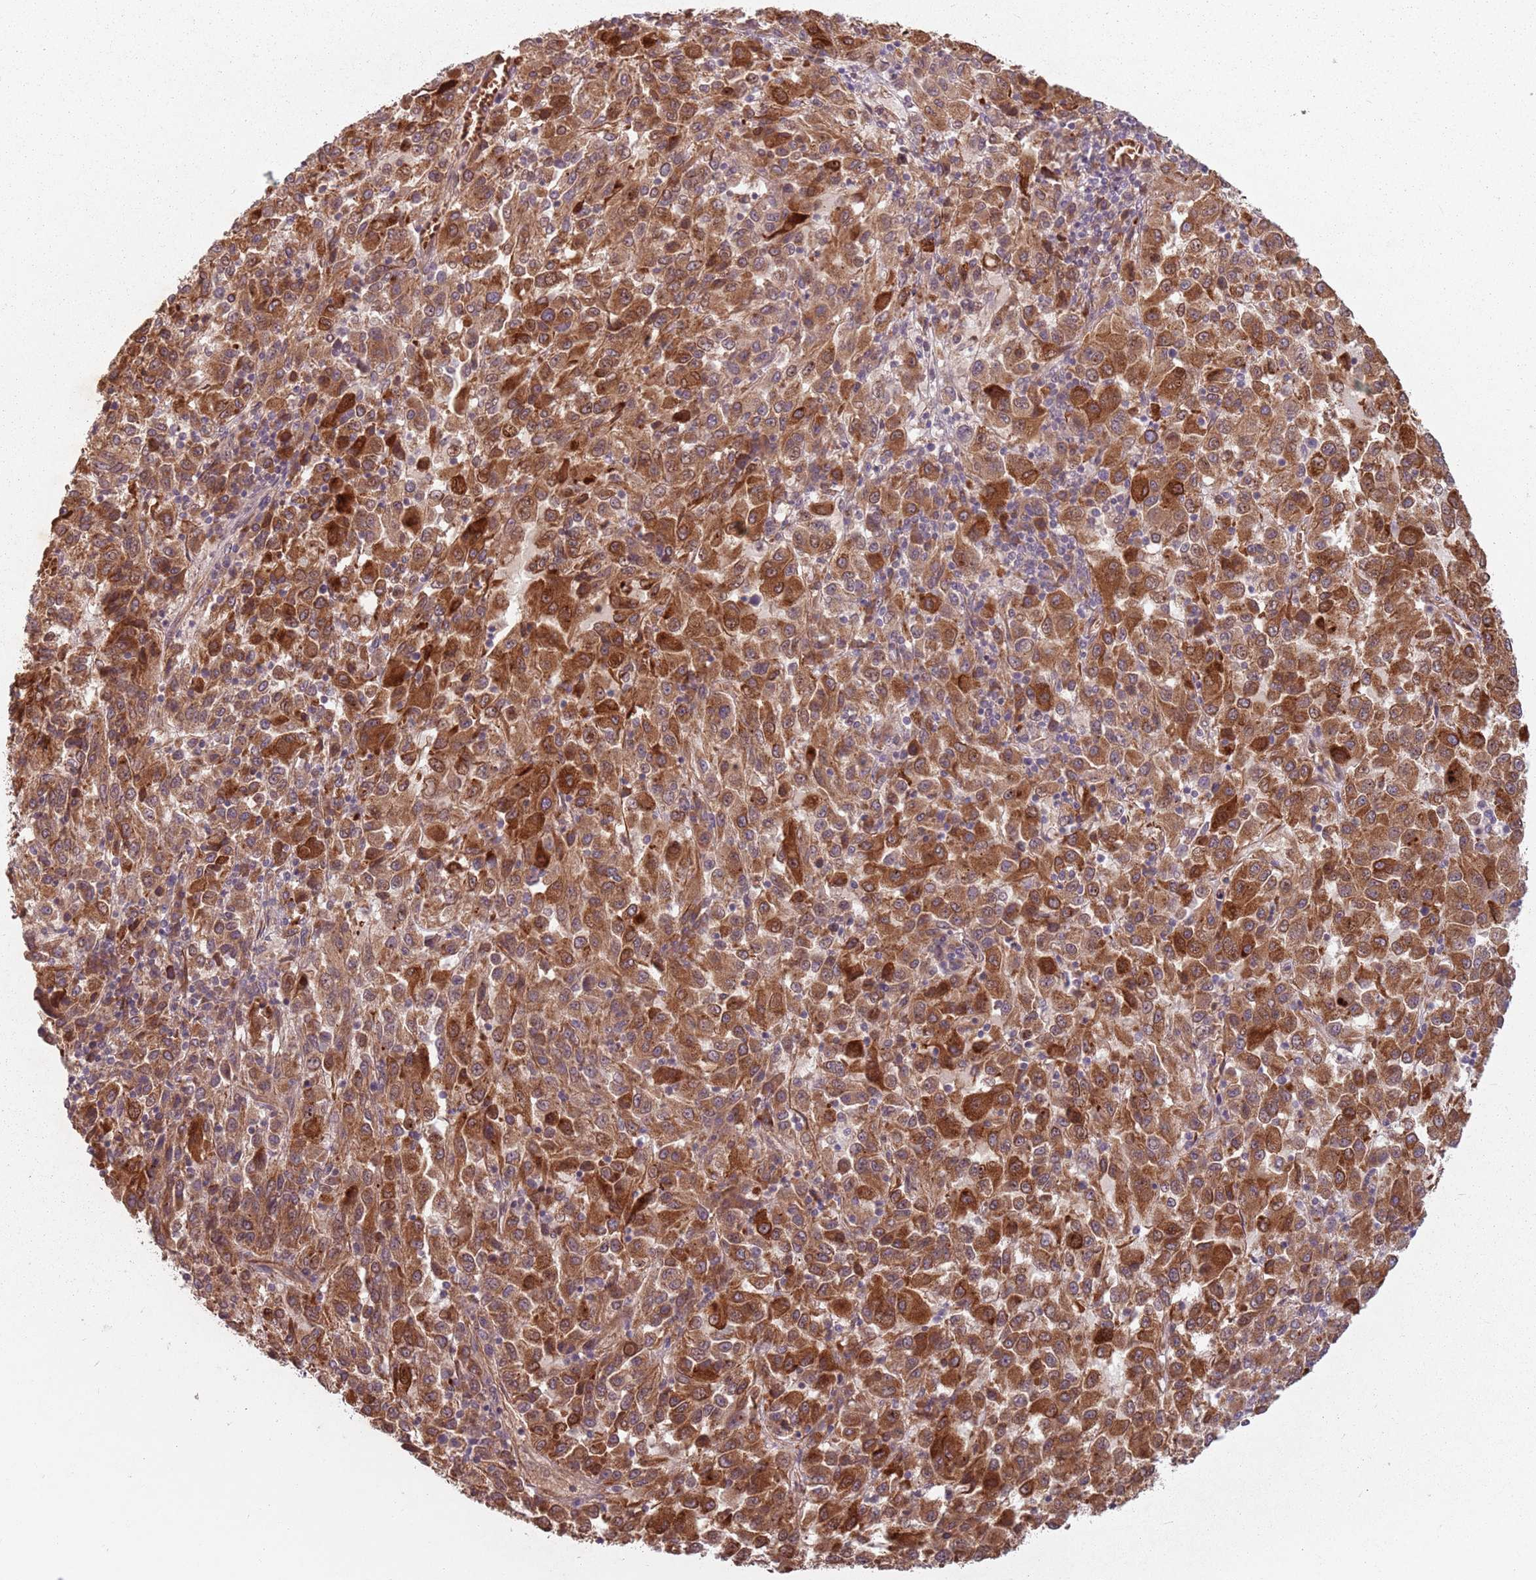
{"staining": {"intensity": "strong", "quantity": ">75%", "location": "cytoplasmic/membranous"}, "tissue": "melanoma", "cell_type": "Tumor cells", "image_type": "cancer", "snomed": [{"axis": "morphology", "description": "Malignant melanoma, Metastatic site"}, {"axis": "topography", "description": "Lung"}], "caption": "Brown immunohistochemical staining in melanoma shows strong cytoplasmic/membranous expression in about >75% of tumor cells. The protein is shown in brown color, while the nuclei are stained blue.", "gene": "GPR180", "patient": {"sex": "male", "age": 64}}